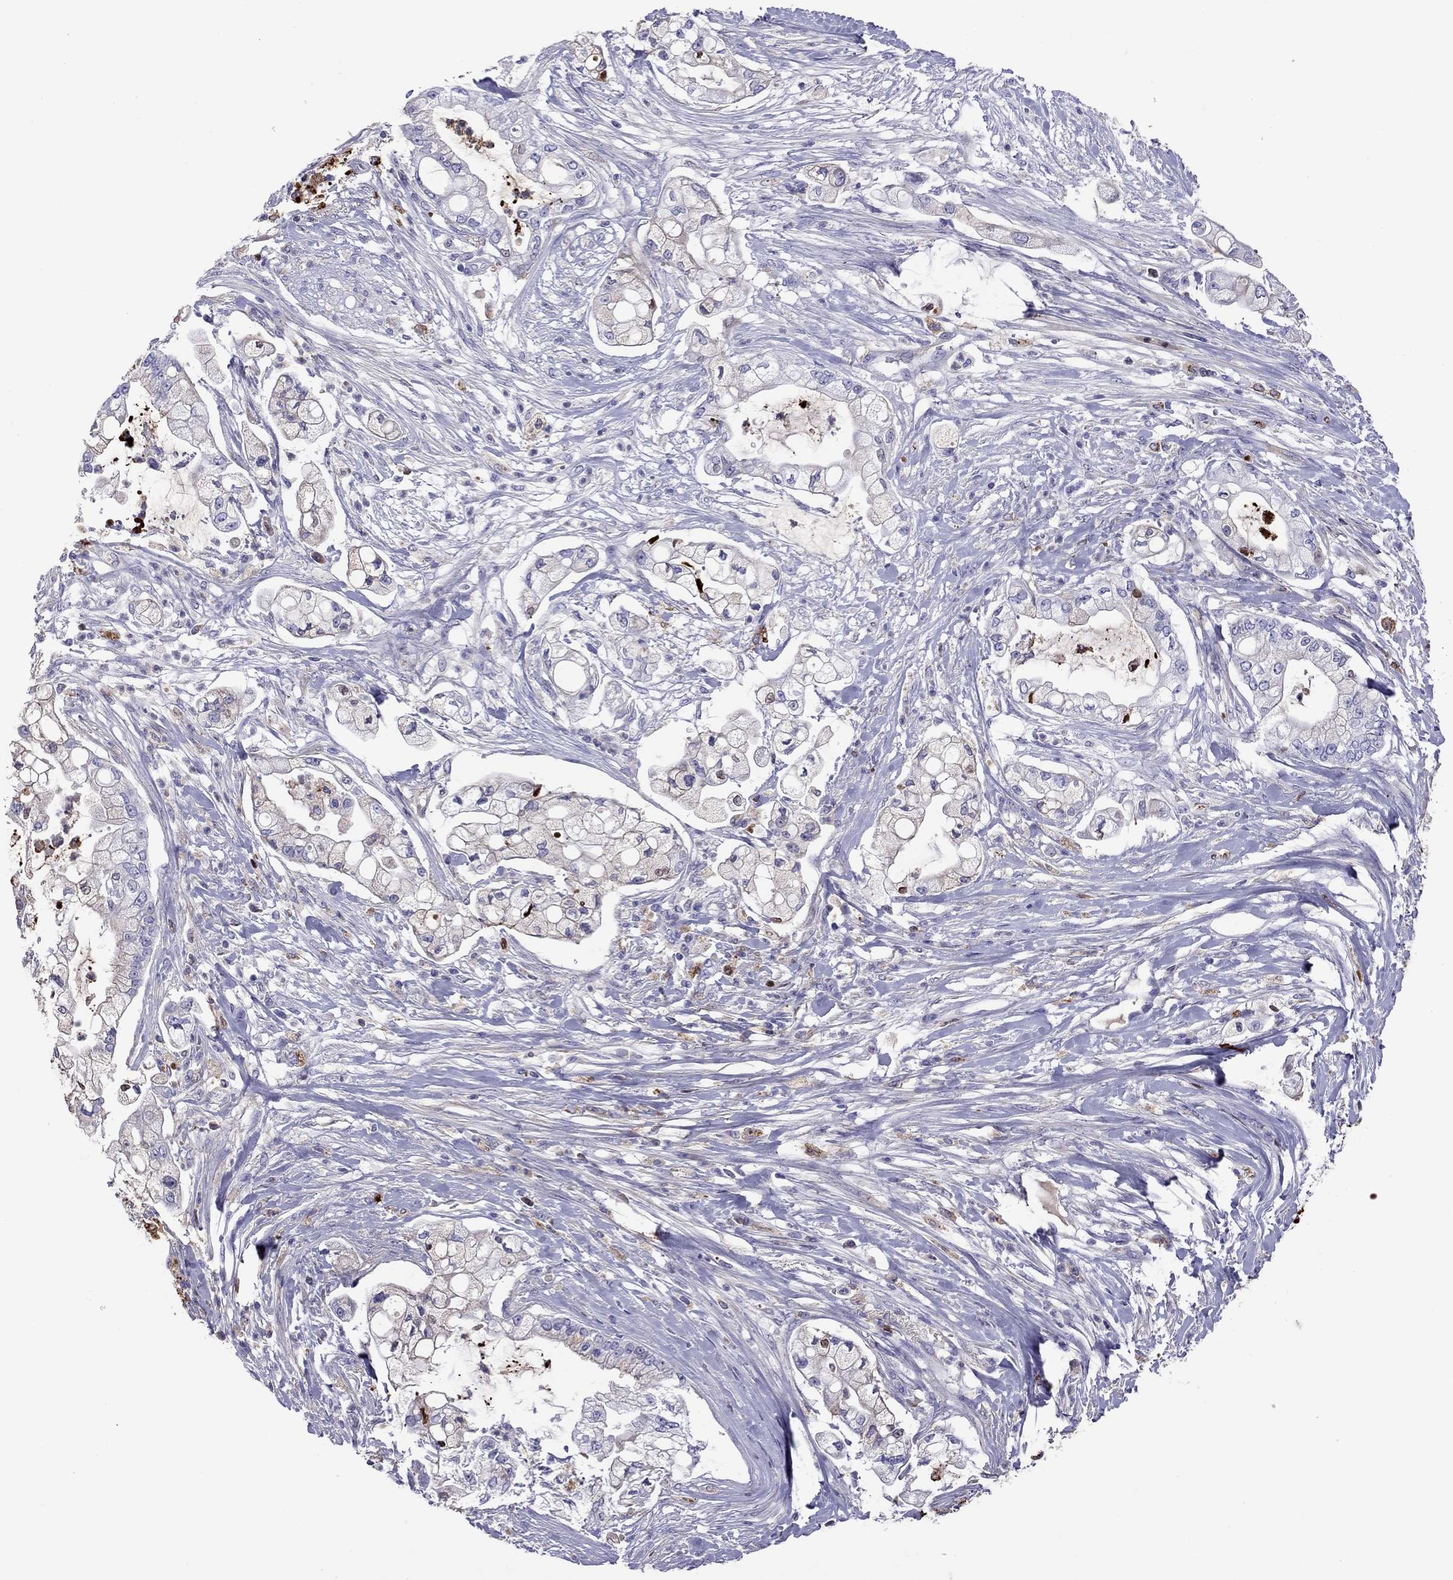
{"staining": {"intensity": "weak", "quantity": "<25%", "location": "cytoplasmic/membranous"}, "tissue": "pancreatic cancer", "cell_type": "Tumor cells", "image_type": "cancer", "snomed": [{"axis": "morphology", "description": "Adenocarcinoma, NOS"}, {"axis": "topography", "description": "Pancreas"}], "caption": "This is an immunohistochemistry micrograph of human pancreatic cancer. There is no positivity in tumor cells.", "gene": "SERPINA3", "patient": {"sex": "female", "age": 69}}